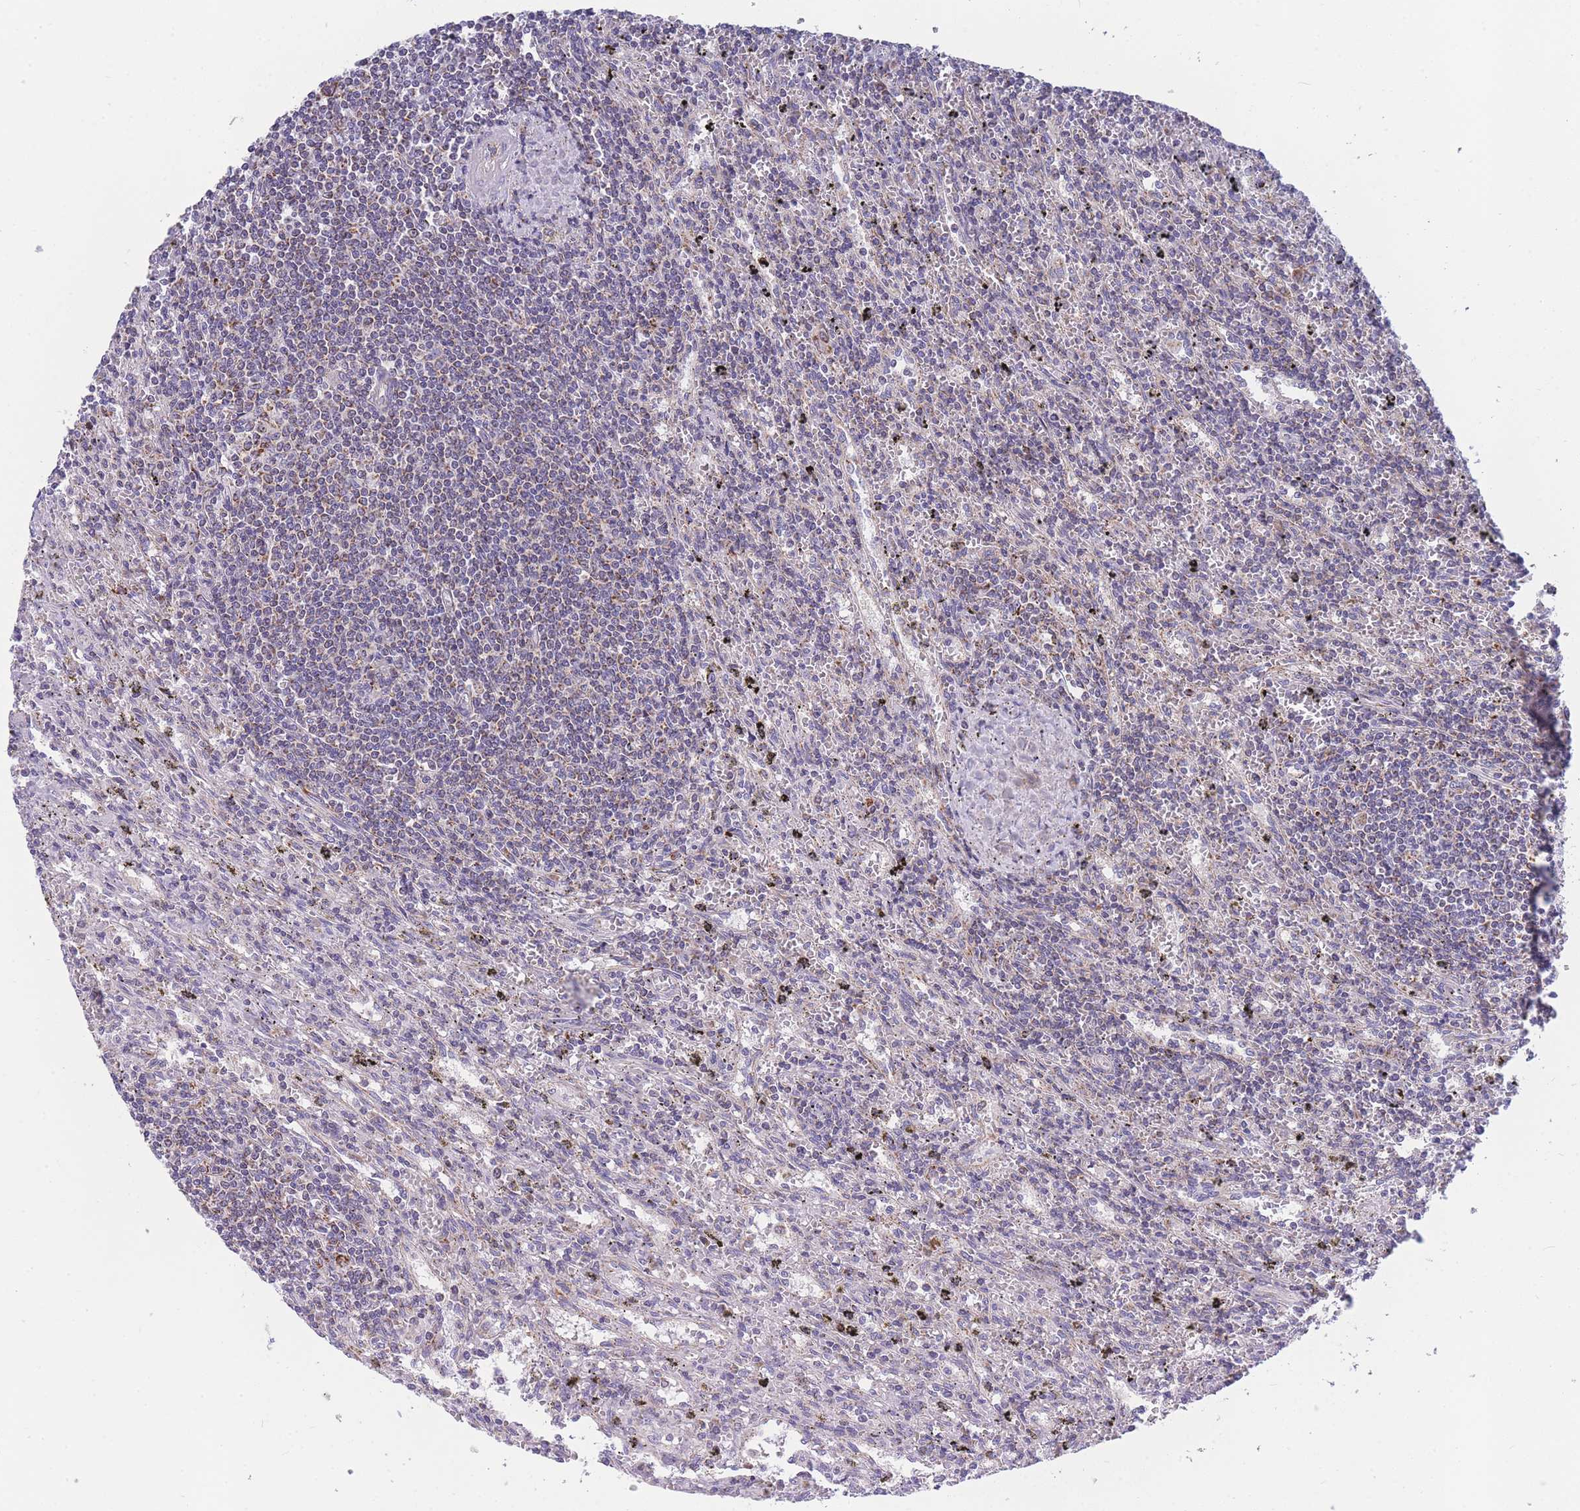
{"staining": {"intensity": "moderate", "quantity": "<25%", "location": "cytoplasmic/membranous"}, "tissue": "lymphoma", "cell_type": "Tumor cells", "image_type": "cancer", "snomed": [{"axis": "morphology", "description": "Malignant lymphoma, non-Hodgkin's type, Low grade"}, {"axis": "topography", "description": "Spleen"}], "caption": "Immunohistochemistry (IHC) image of lymphoma stained for a protein (brown), which reveals low levels of moderate cytoplasmic/membranous staining in about <25% of tumor cells.", "gene": "MRPS11", "patient": {"sex": "male", "age": 76}}